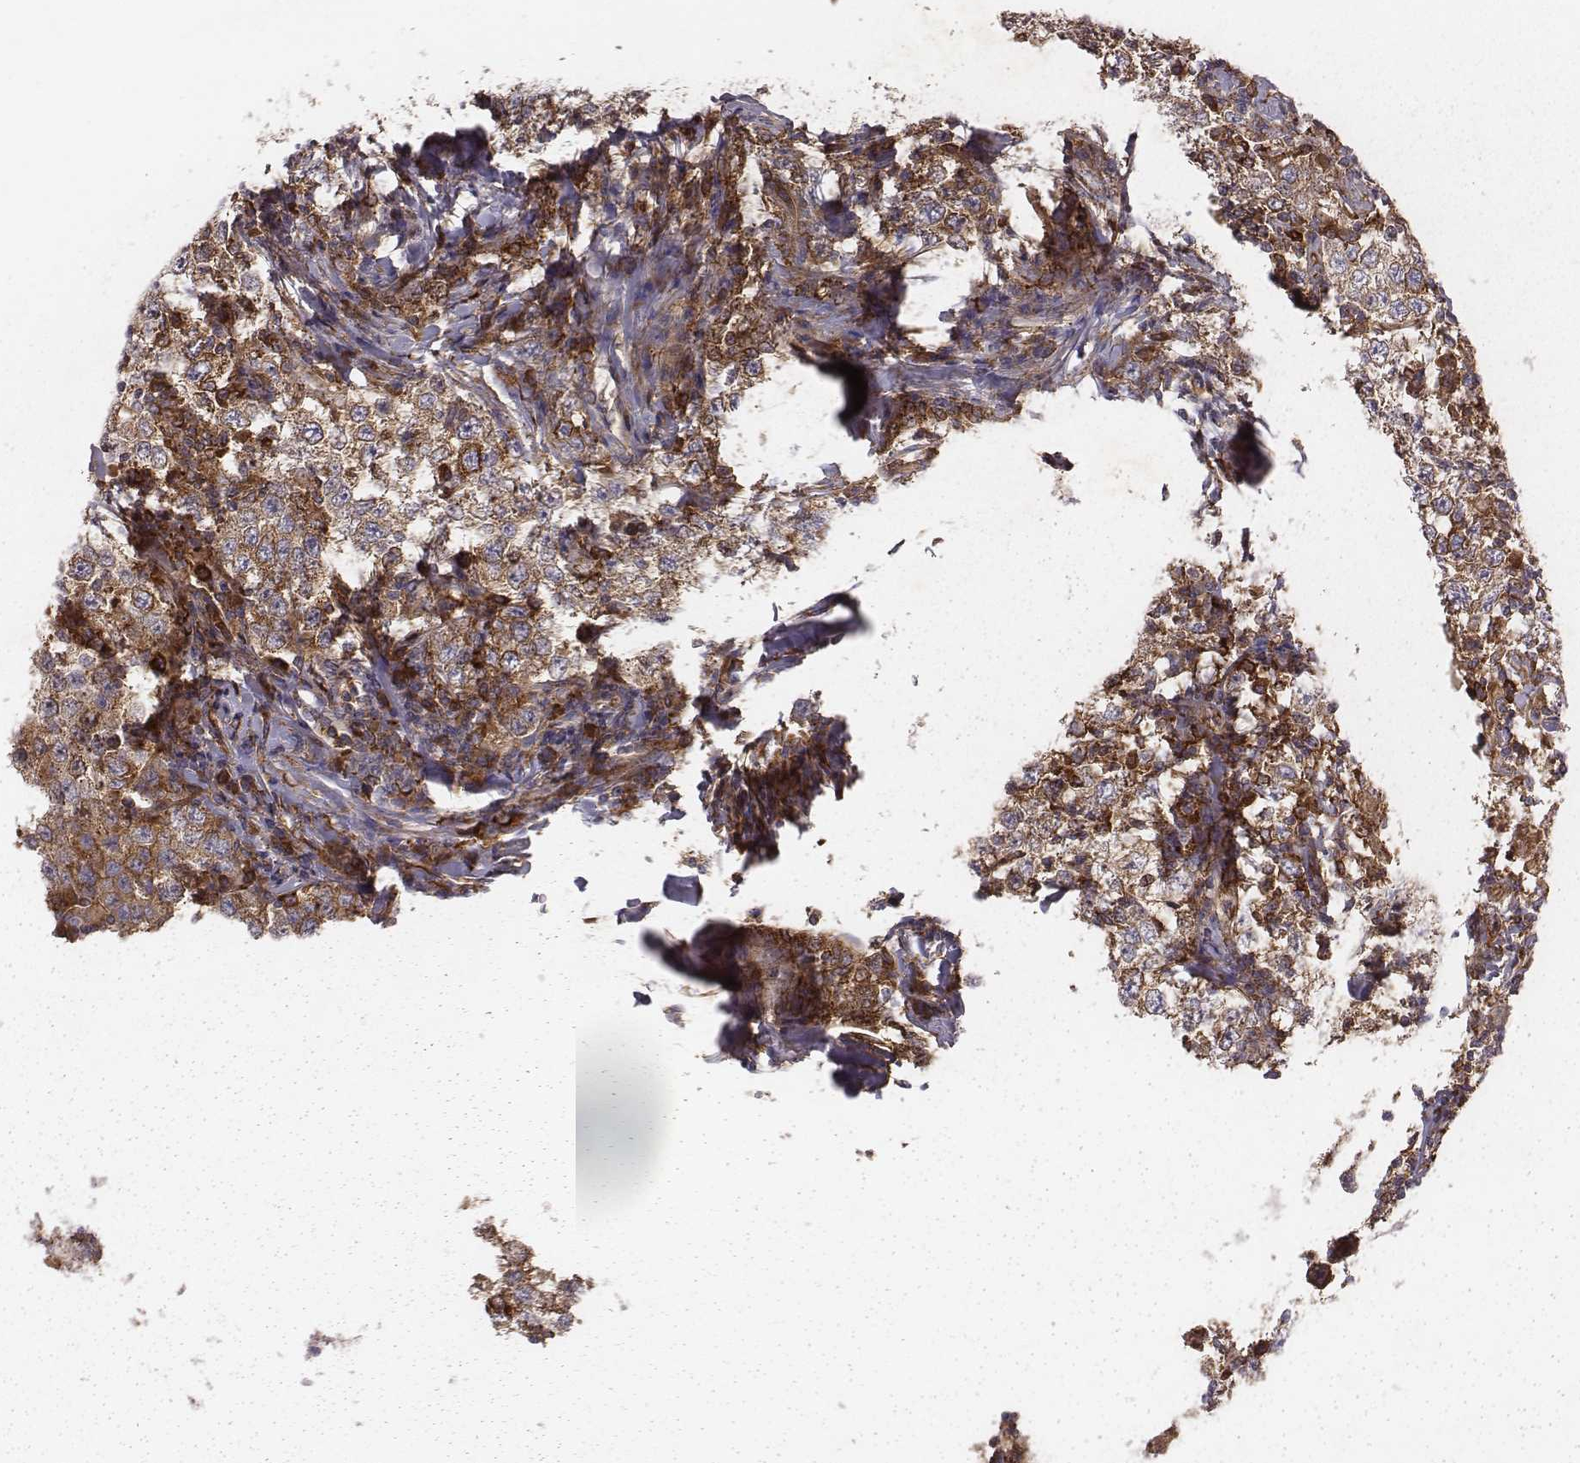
{"staining": {"intensity": "moderate", "quantity": ">75%", "location": "cytoplasmic/membranous"}, "tissue": "testis cancer", "cell_type": "Tumor cells", "image_type": "cancer", "snomed": [{"axis": "morphology", "description": "Seminoma, NOS"}, {"axis": "morphology", "description": "Carcinoma, Embryonal, NOS"}, {"axis": "topography", "description": "Testis"}], "caption": "A medium amount of moderate cytoplasmic/membranous positivity is appreciated in about >75% of tumor cells in testis seminoma tissue.", "gene": "TXLNA", "patient": {"sex": "male", "age": 41}}